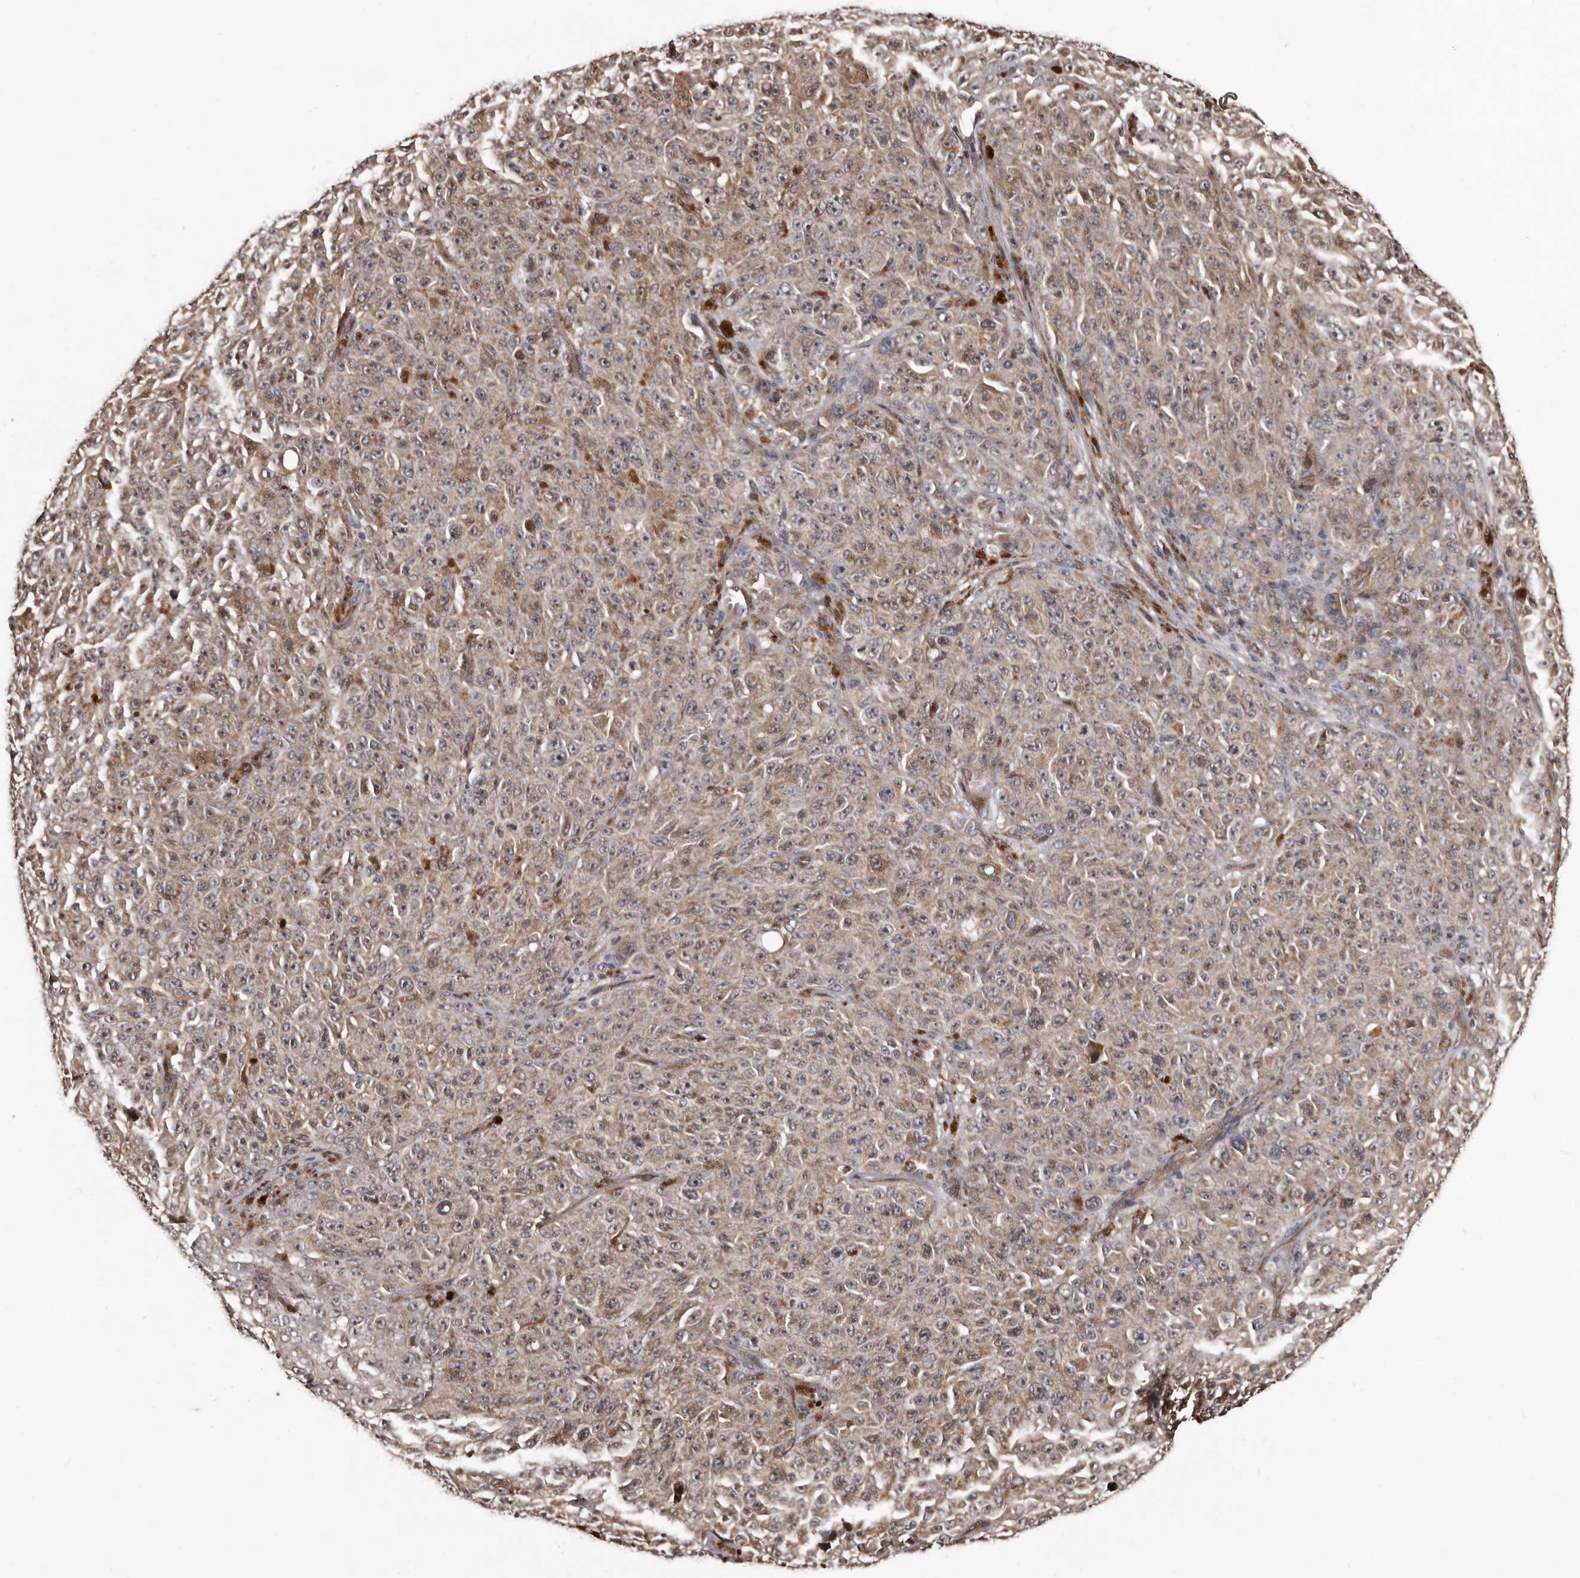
{"staining": {"intensity": "weak", "quantity": ">75%", "location": "cytoplasmic/membranous"}, "tissue": "melanoma", "cell_type": "Tumor cells", "image_type": "cancer", "snomed": [{"axis": "morphology", "description": "Malignant melanoma, NOS"}, {"axis": "topography", "description": "Skin"}], "caption": "Brown immunohistochemical staining in malignant melanoma reveals weak cytoplasmic/membranous positivity in approximately >75% of tumor cells. Ihc stains the protein of interest in brown and the nuclei are stained blue.", "gene": "SERTAD4", "patient": {"sex": "female", "age": 82}}